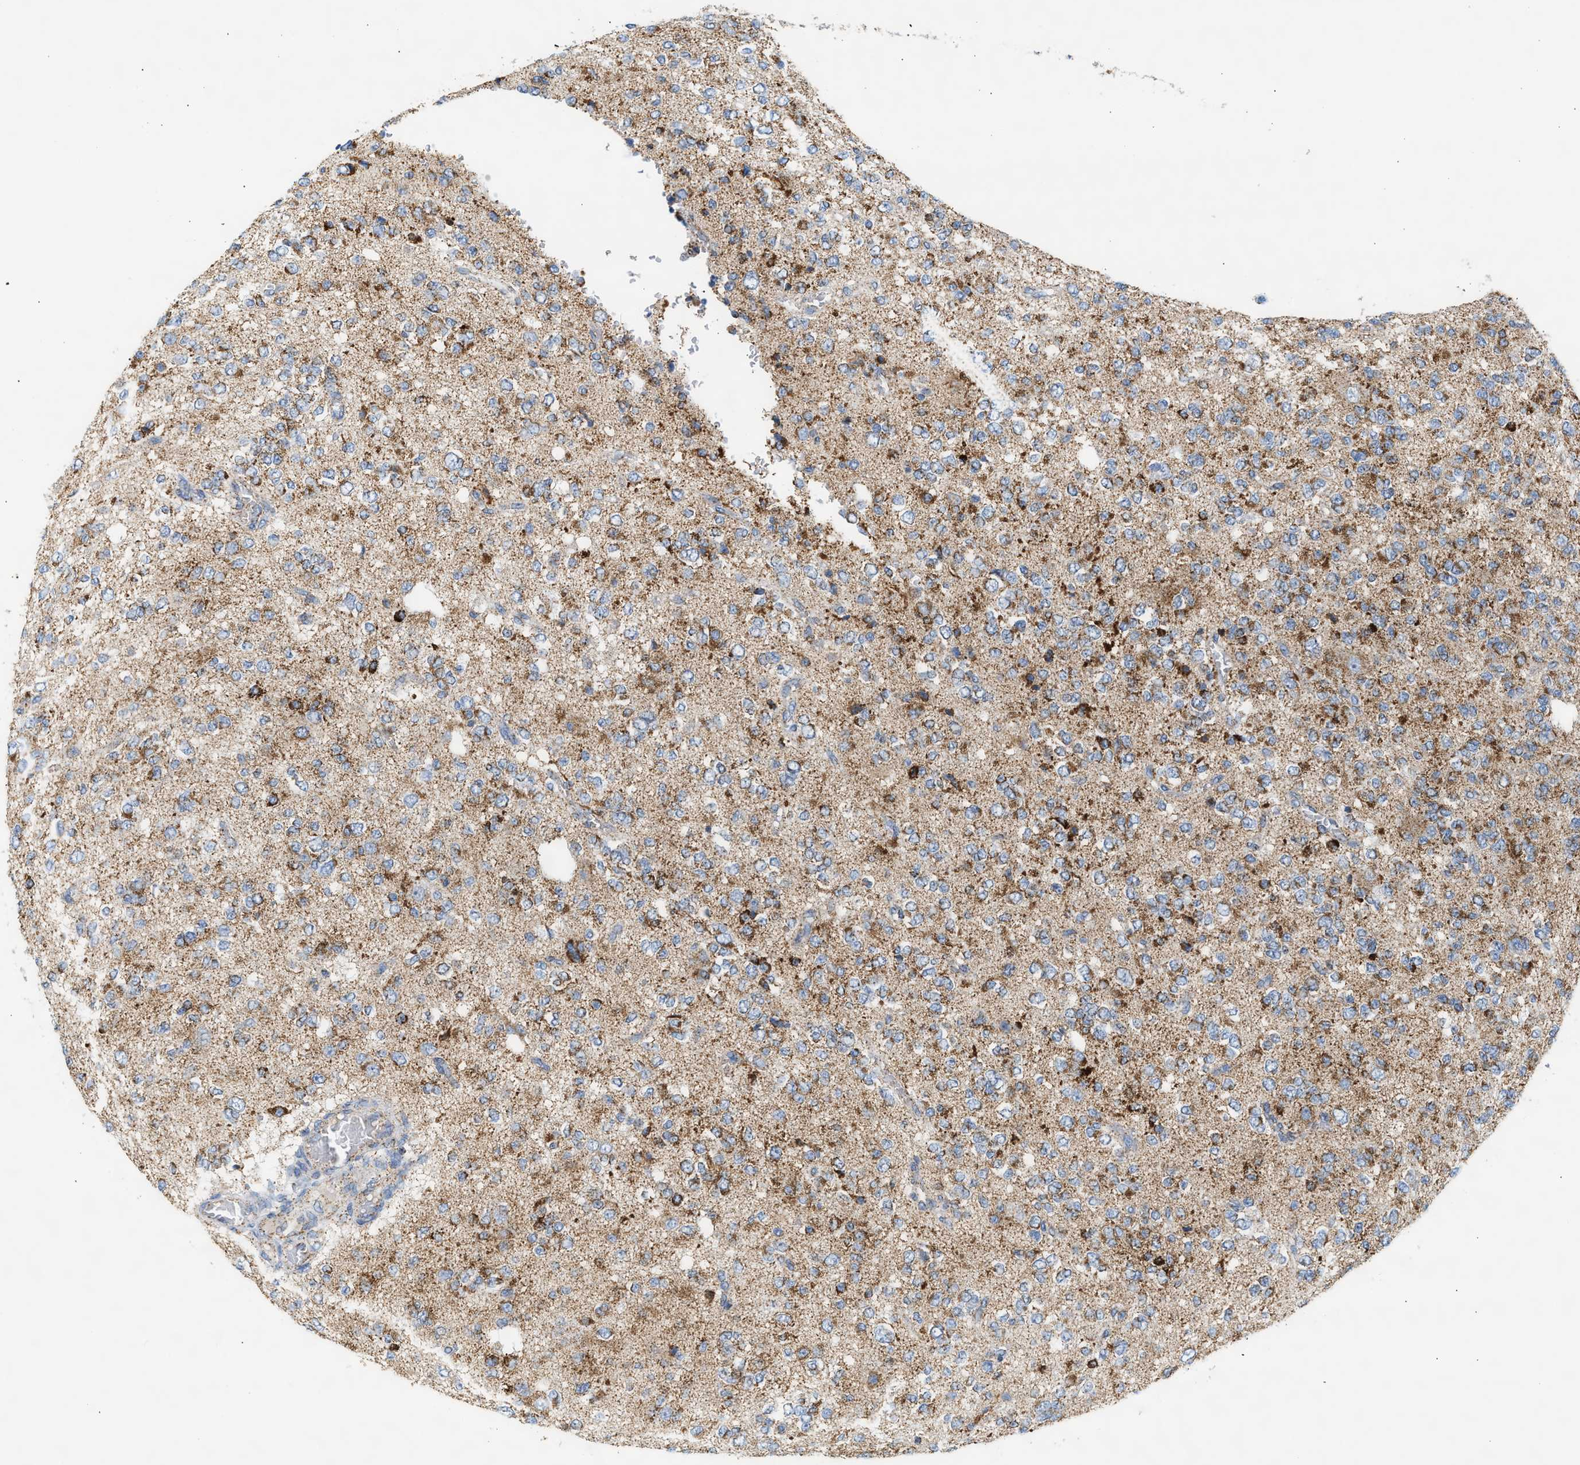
{"staining": {"intensity": "moderate", "quantity": ">75%", "location": "cytoplasmic/membranous"}, "tissue": "glioma", "cell_type": "Tumor cells", "image_type": "cancer", "snomed": [{"axis": "morphology", "description": "Glioma, malignant, Low grade"}, {"axis": "topography", "description": "Brain"}], "caption": "Immunohistochemical staining of human malignant low-grade glioma exhibits medium levels of moderate cytoplasmic/membranous positivity in approximately >75% of tumor cells. The protein is shown in brown color, while the nuclei are stained blue.", "gene": "OGDH", "patient": {"sex": "male", "age": 38}}